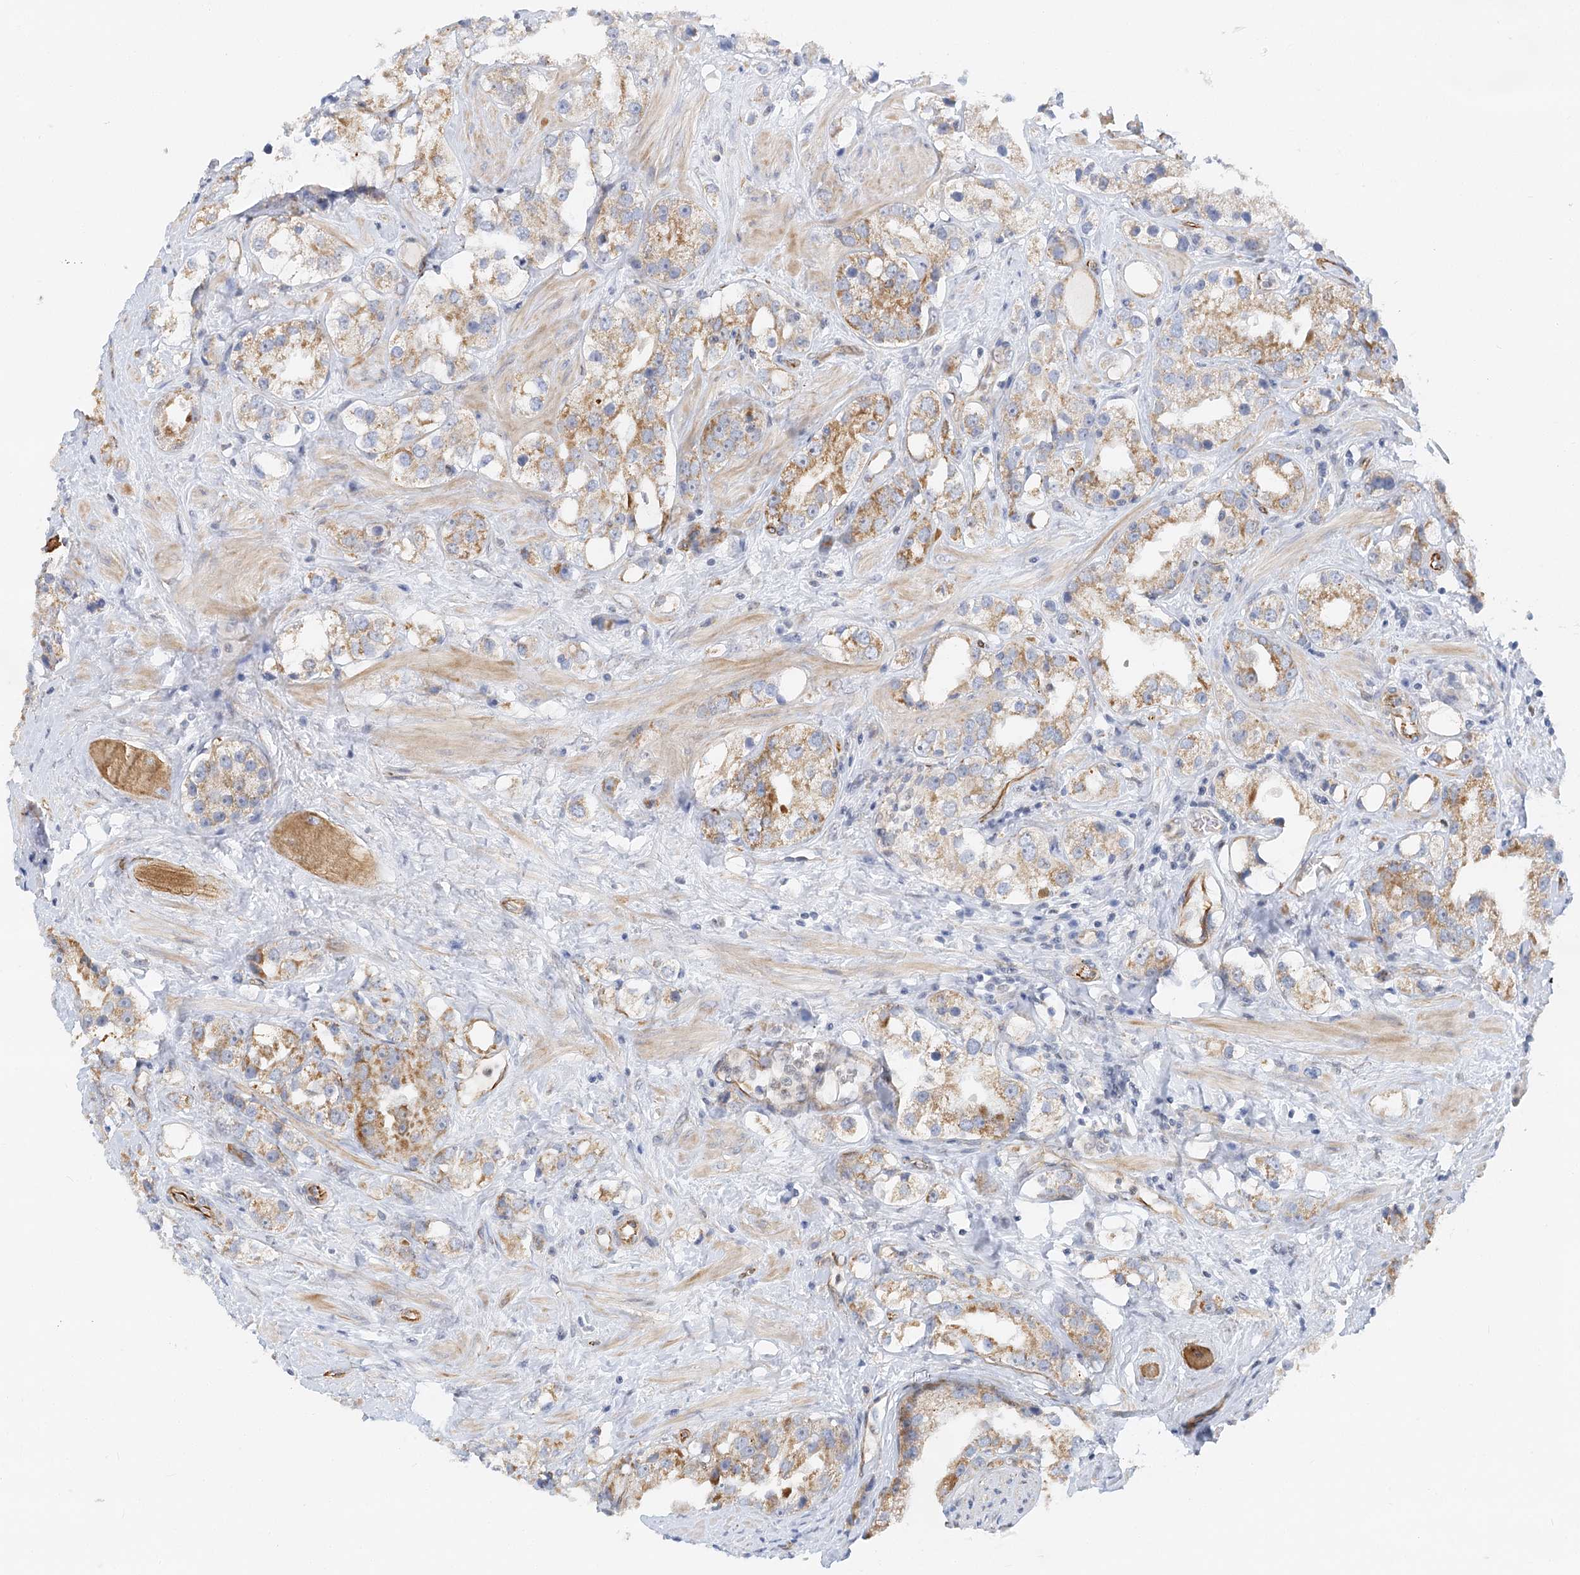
{"staining": {"intensity": "moderate", "quantity": ">75%", "location": "cytoplasmic/membranous"}, "tissue": "prostate cancer", "cell_type": "Tumor cells", "image_type": "cancer", "snomed": [{"axis": "morphology", "description": "Adenocarcinoma, NOS"}, {"axis": "topography", "description": "Prostate"}], "caption": "IHC histopathology image of adenocarcinoma (prostate) stained for a protein (brown), which exhibits medium levels of moderate cytoplasmic/membranous positivity in about >75% of tumor cells.", "gene": "NELL2", "patient": {"sex": "male", "age": 79}}